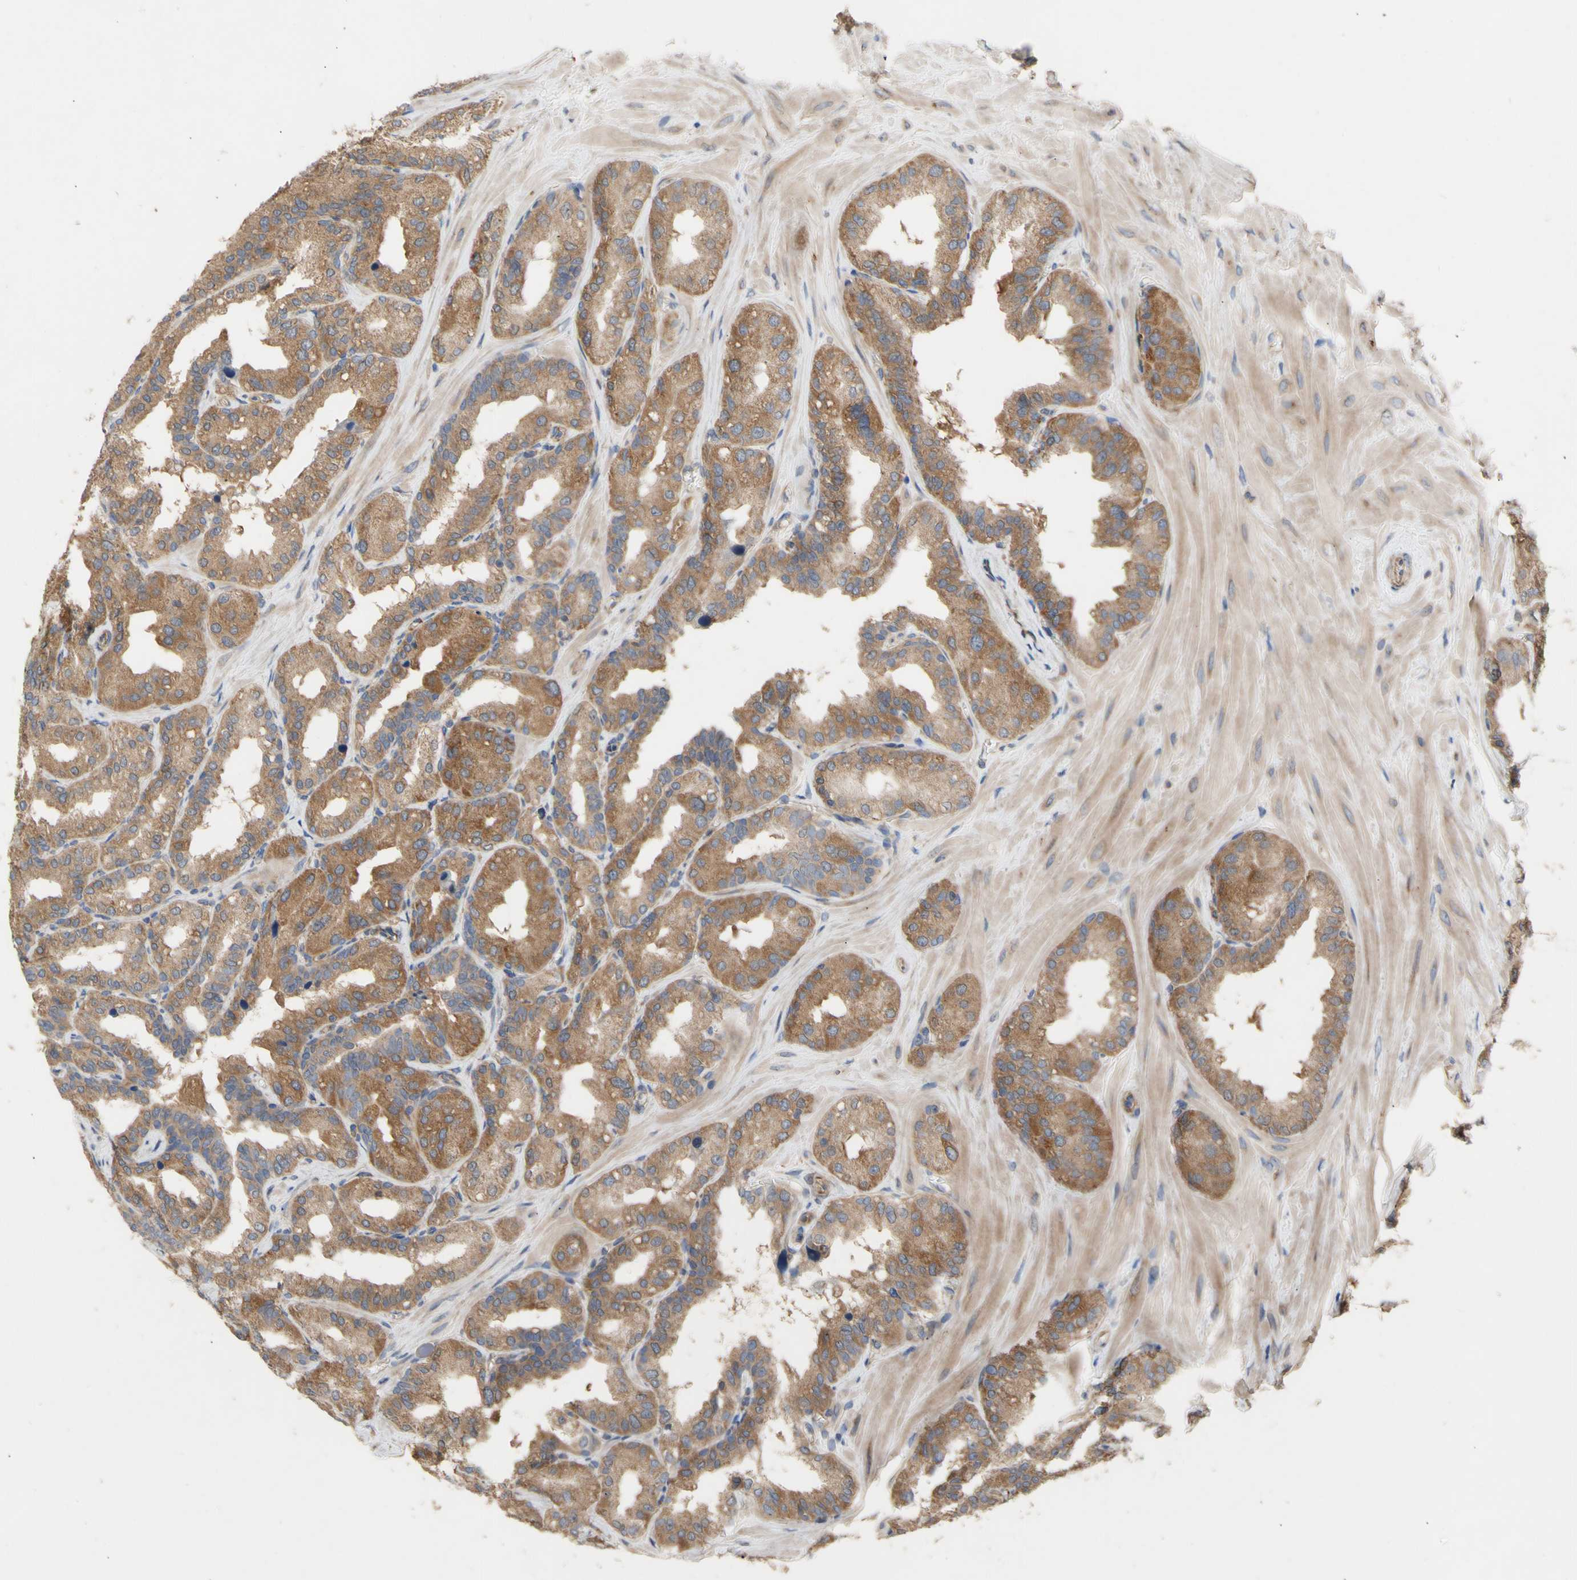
{"staining": {"intensity": "moderate", "quantity": ">75%", "location": "cytoplasmic/membranous"}, "tissue": "seminal vesicle", "cell_type": "Glandular cells", "image_type": "normal", "snomed": [{"axis": "morphology", "description": "Normal tissue, NOS"}, {"axis": "topography", "description": "Prostate"}, {"axis": "topography", "description": "Seminal veicle"}], "caption": "Normal seminal vesicle reveals moderate cytoplasmic/membranous expression in approximately >75% of glandular cells, visualized by immunohistochemistry. The protein of interest is shown in brown color, while the nuclei are stained blue.", "gene": "EIF2S3", "patient": {"sex": "male", "age": 51}}